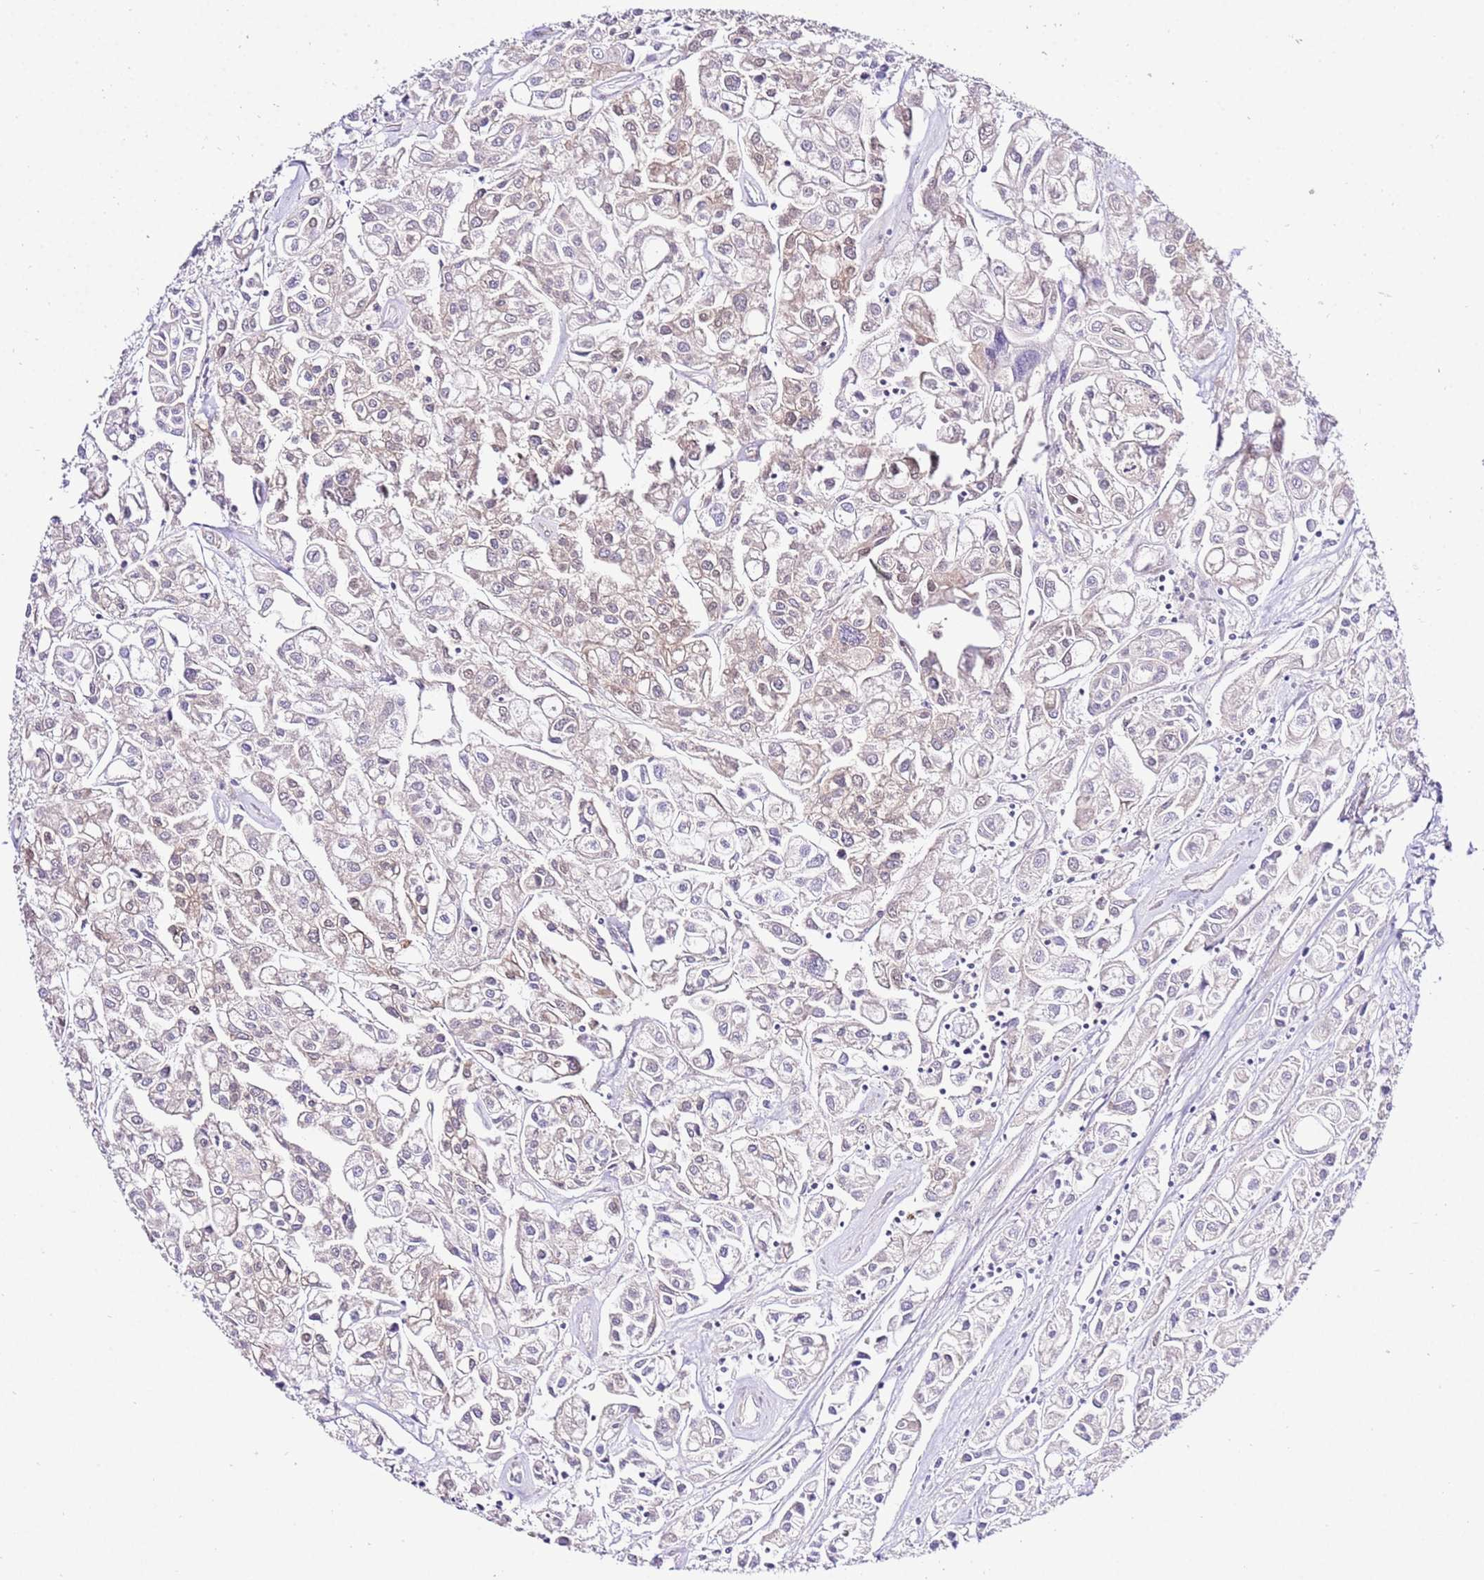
{"staining": {"intensity": "weak", "quantity": "<25%", "location": "cytoplasmic/membranous"}, "tissue": "urothelial cancer", "cell_type": "Tumor cells", "image_type": "cancer", "snomed": [{"axis": "morphology", "description": "Urothelial carcinoma, High grade"}, {"axis": "topography", "description": "Urinary bladder"}], "caption": "This histopathology image is of high-grade urothelial carcinoma stained with immunohistochemistry to label a protein in brown with the nuclei are counter-stained blue. There is no positivity in tumor cells.", "gene": "TRIM37", "patient": {"sex": "male", "age": 67}}